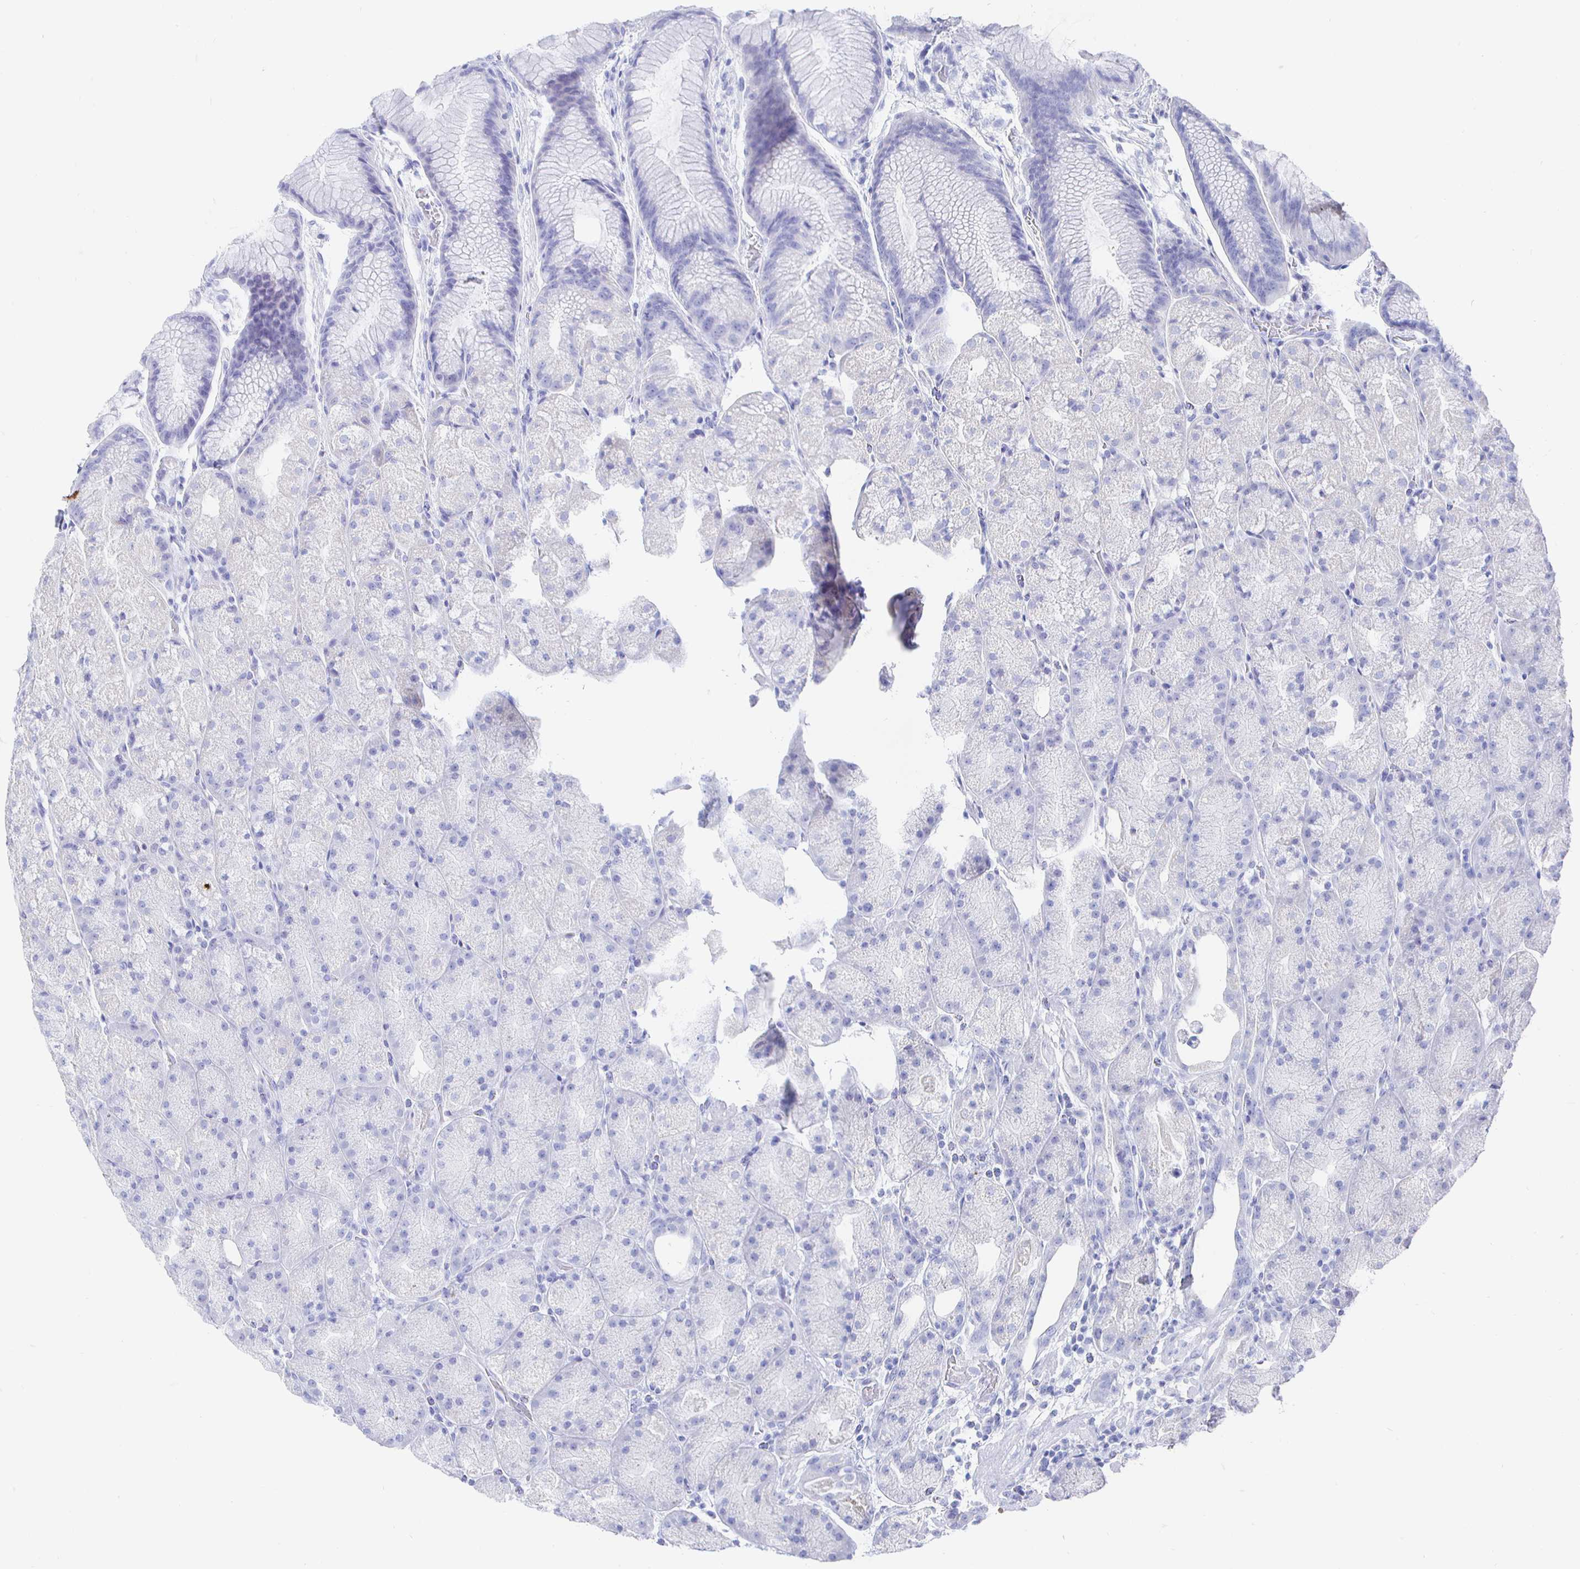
{"staining": {"intensity": "negative", "quantity": "none", "location": "none"}, "tissue": "stomach", "cell_type": "Glandular cells", "image_type": "normal", "snomed": [{"axis": "morphology", "description": "Normal tissue, NOS"}, {"axis": "topography", "description": "Stomach, upper"}, {"axis": "topography", "description": "Stomach"}], "caption": "Immunohistochemical staining of unremarkable human stomach exhibits no significant positivity in glandular cells. Brightfield microscopy of IHC stained with DAB (3,3'-diaminobenzidine) (brown) and hematoxylin (blue), captured at high magnification.", "gene": "CLCA1", "patient": {"sex": "male", "age": 48}}